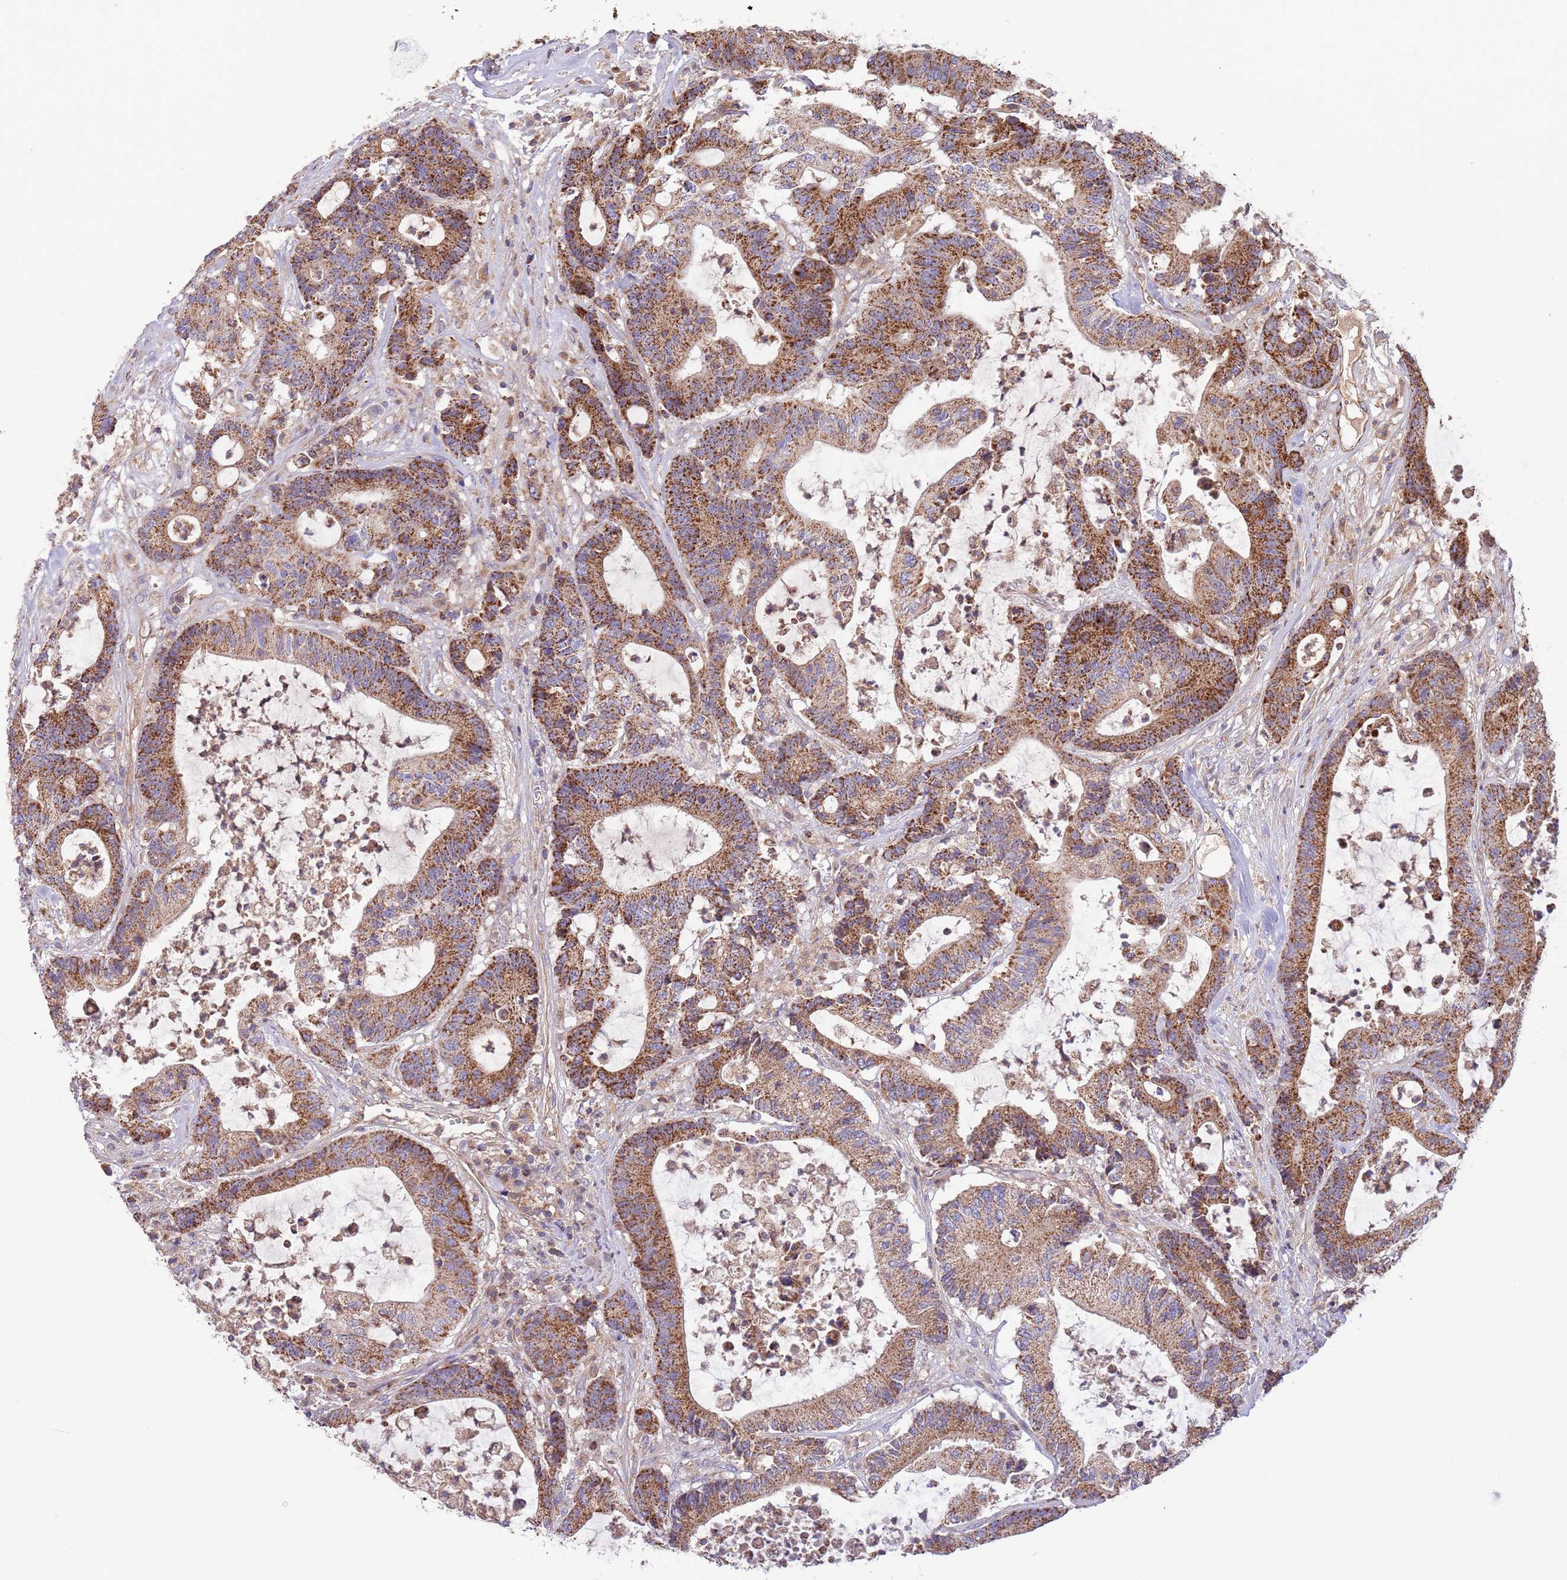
{"staining": {"intensity": "strong", "quantity": ">75%", "location": "cytoplasmic/membranous"}, "tissue": "colorectal cancer", "cell_type": "Tumor cells", "image_type": "cancer", "snomed": [{"axis": "morphology", "description": "Adenocarcinoma, NOS"}, {"axis": "topography", "description": "Colon"}], "caption": "Immunohistochemistry (DAB (3,3'-diaminobenzidine)) staining of human adenocarcinoma (colorectal) exhibits strong cytoplasmic/membranous protein positivity in approximately >75% of tumor cells.", "gene": "DNAJA3", "patient": {"sex": "female", "age": 84}}